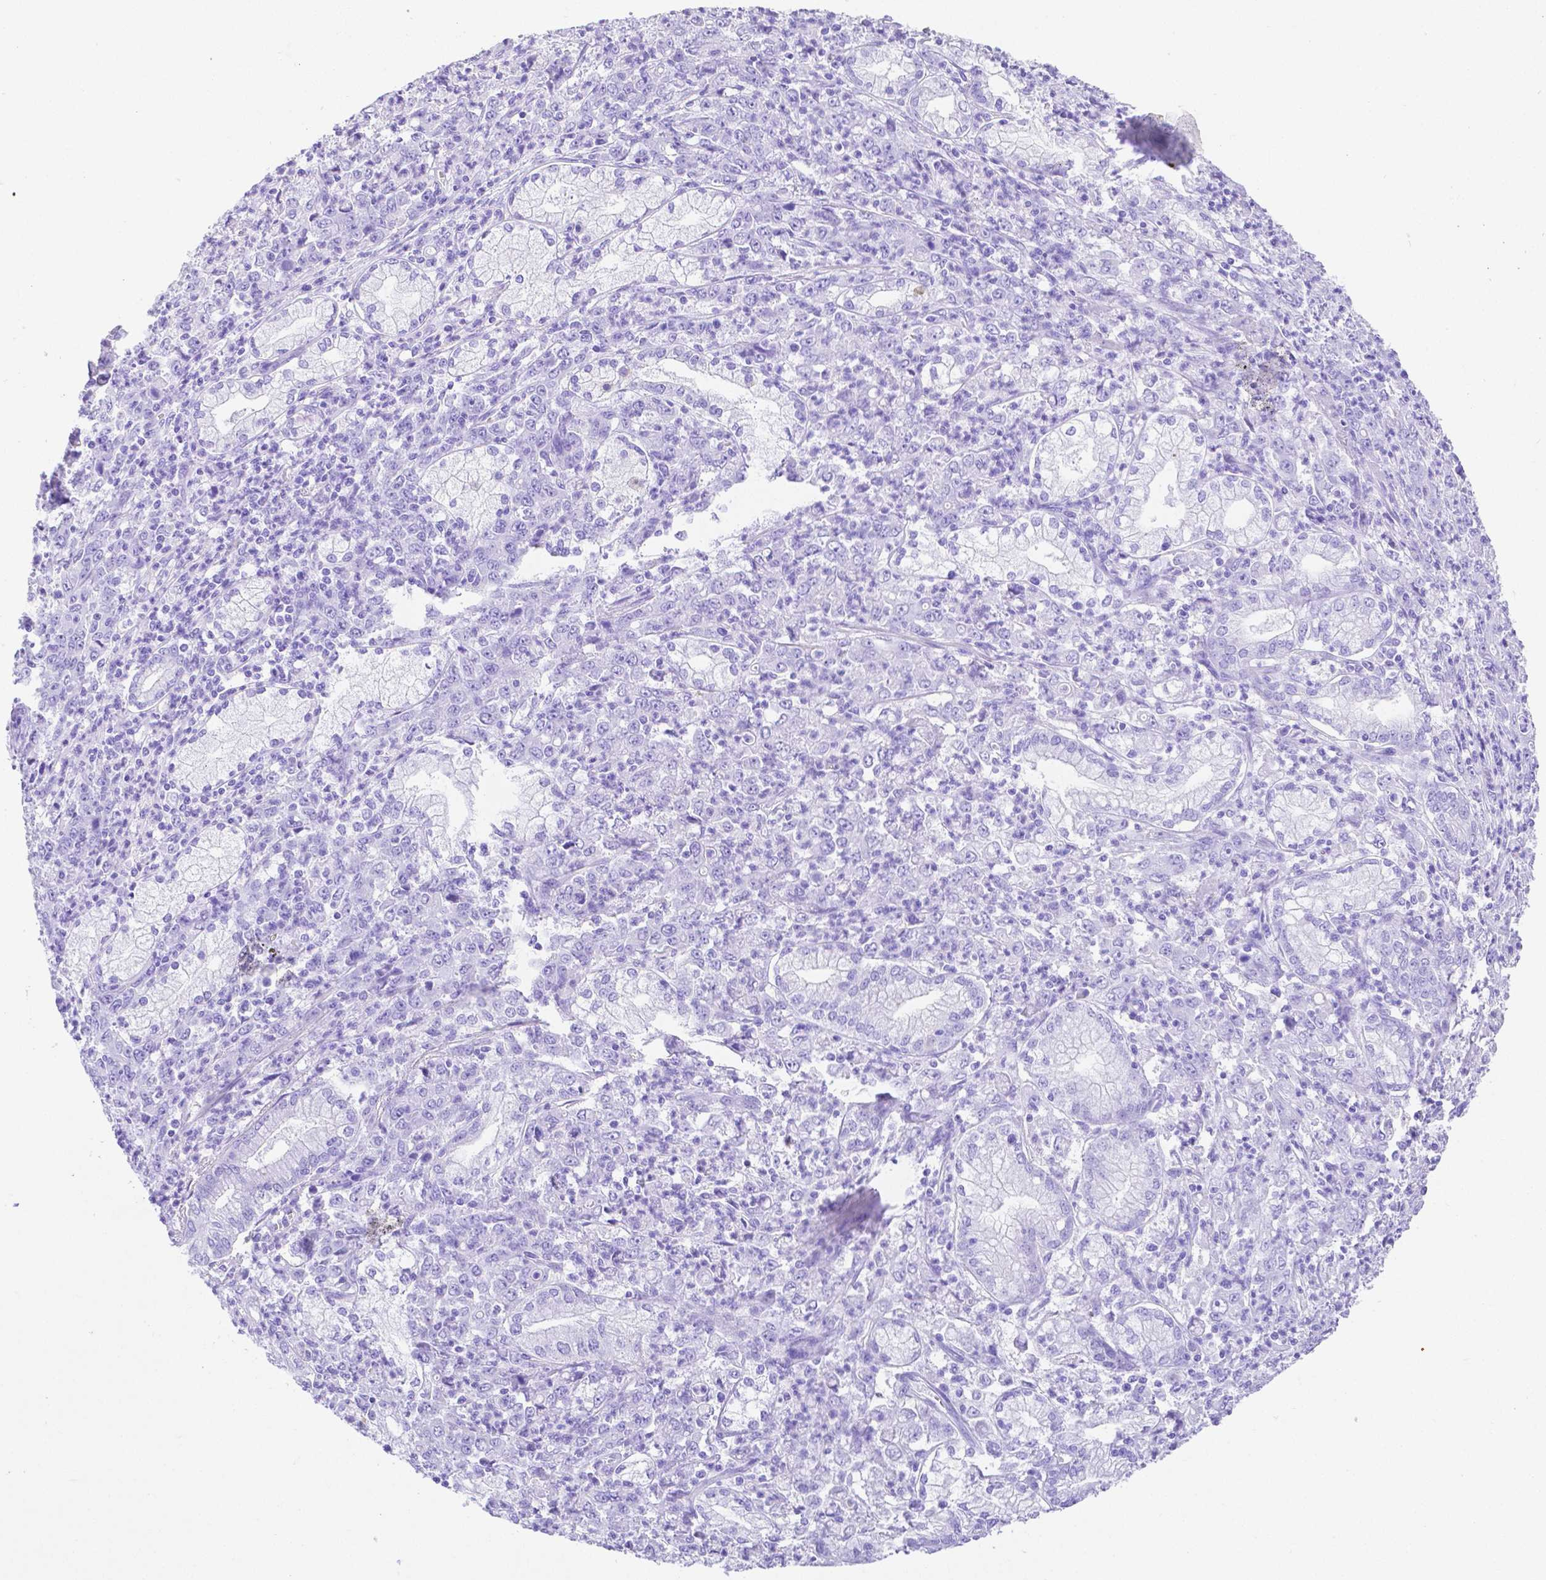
{"staining": {"intensity": "negative", "quantity": "none", "location": "none"}, "tissue": "stomach cancer", "cell_type": "Tumor cells", "image_type": "cancer", "snomed": [{"axis": "morphology", "description": "Adenocarcinoma, NOS"}, {"axis": "topography", "description": "Stomach, lower"}], "caption": "This is a image of IHC staining of stomach adenocarcinoma, which shows no expression in tumor cells.", "gene": "SMR3A", "patient": {"sex": "female", "age": 71}}